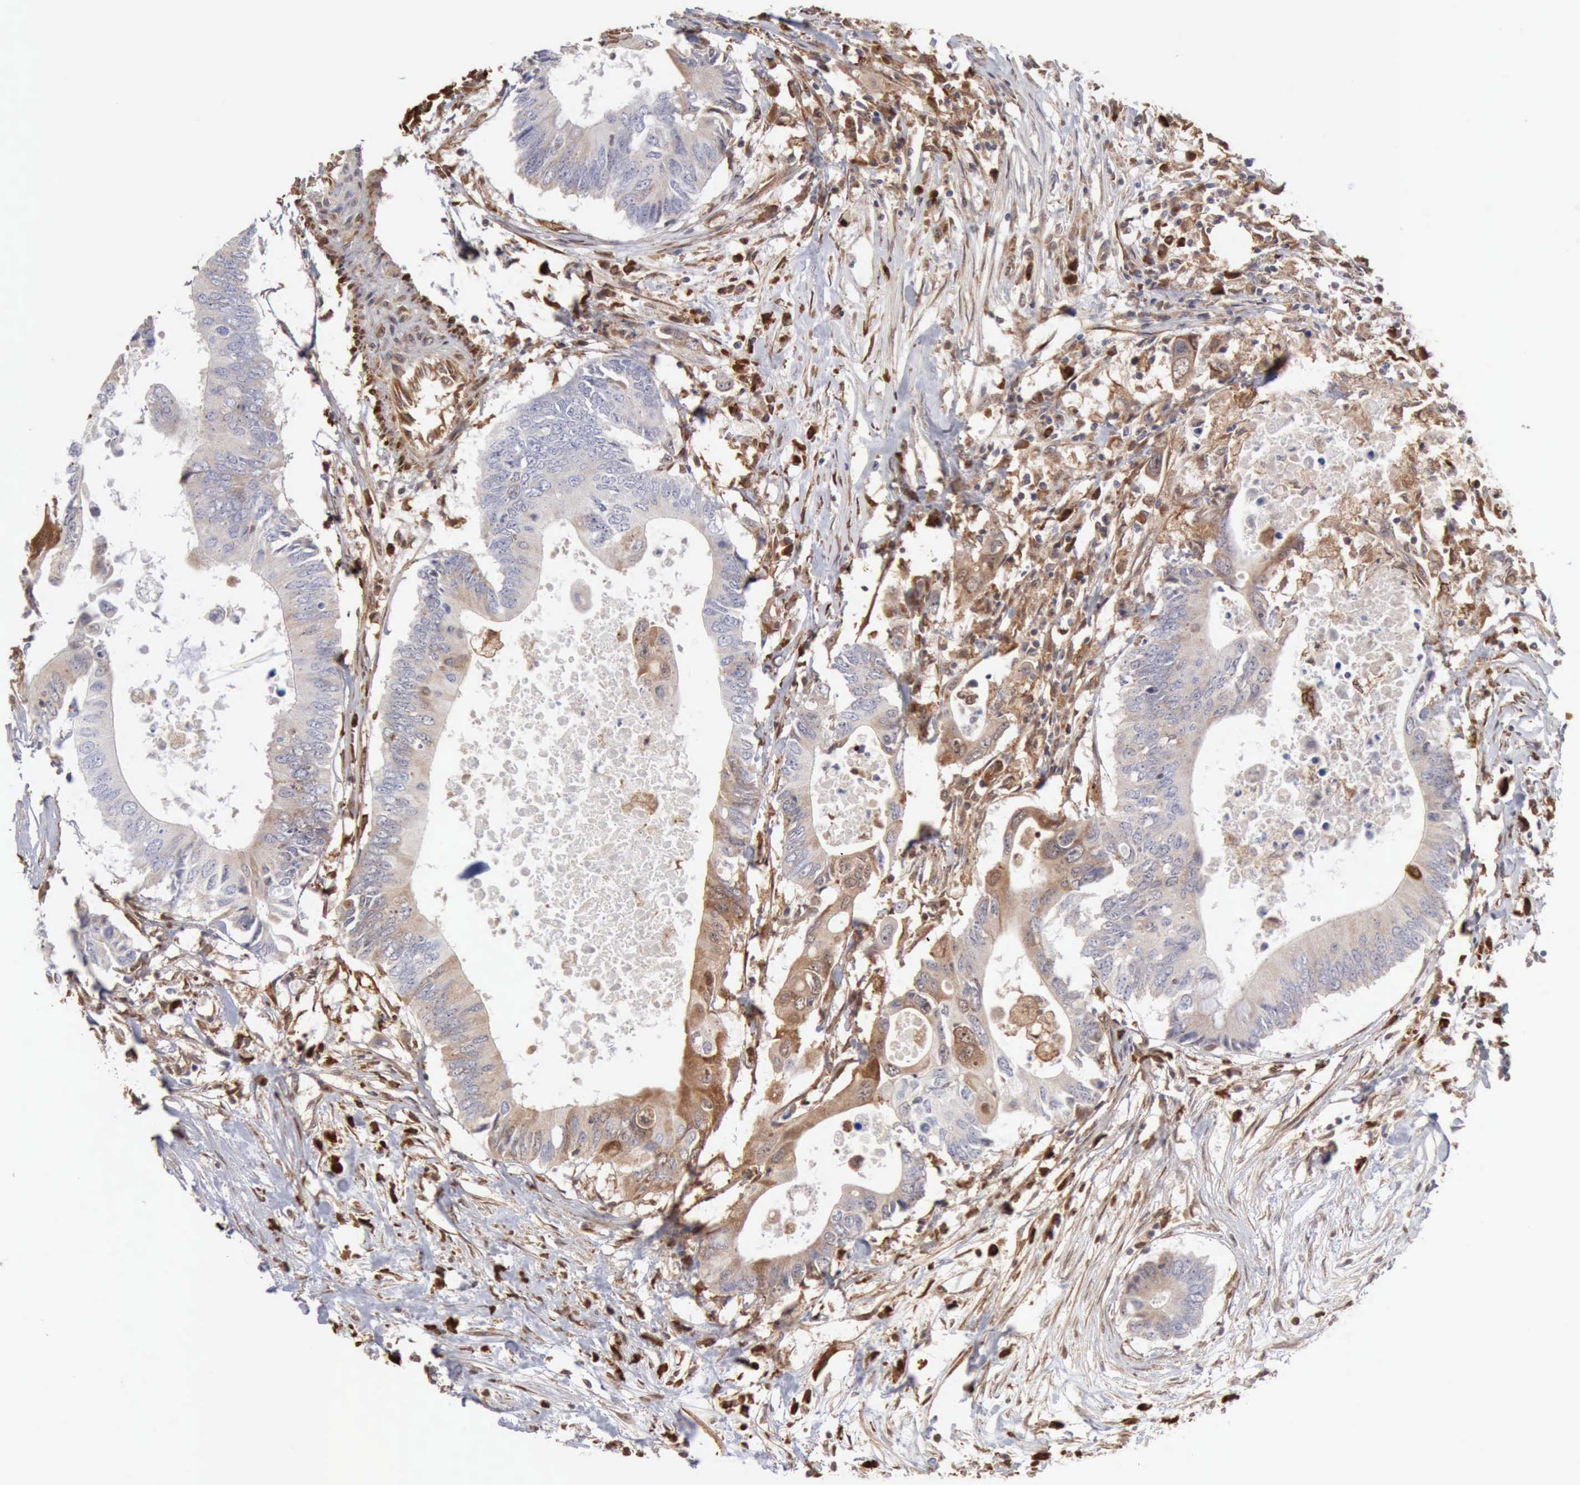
{"staining": {"intensity": "weak", "quantity": "25%-75%", "location": "cytoplasmic/membranous"}, "tissue": "colorectal cancer", "cell_type": "Tumor cells", "image_type": "cancer", "snomed": [{"axis": "morphology", "description": "Adenocarcinoma, NOS"}, {"axis": "topography", "description": "Colon"}], "caption": "The photomicrograph demonstrates staining of adenocarcinoma (colorectal), revealing weak cytoplasmic/membranous protein positivity (brown color) within tumor cells. (Stains: DAB in brown, nuclei in blue, Microscopy: brightfield microscopy at high magnification).", "gene": "APOL2", "patient": {"sex": "male", "age": 71}}